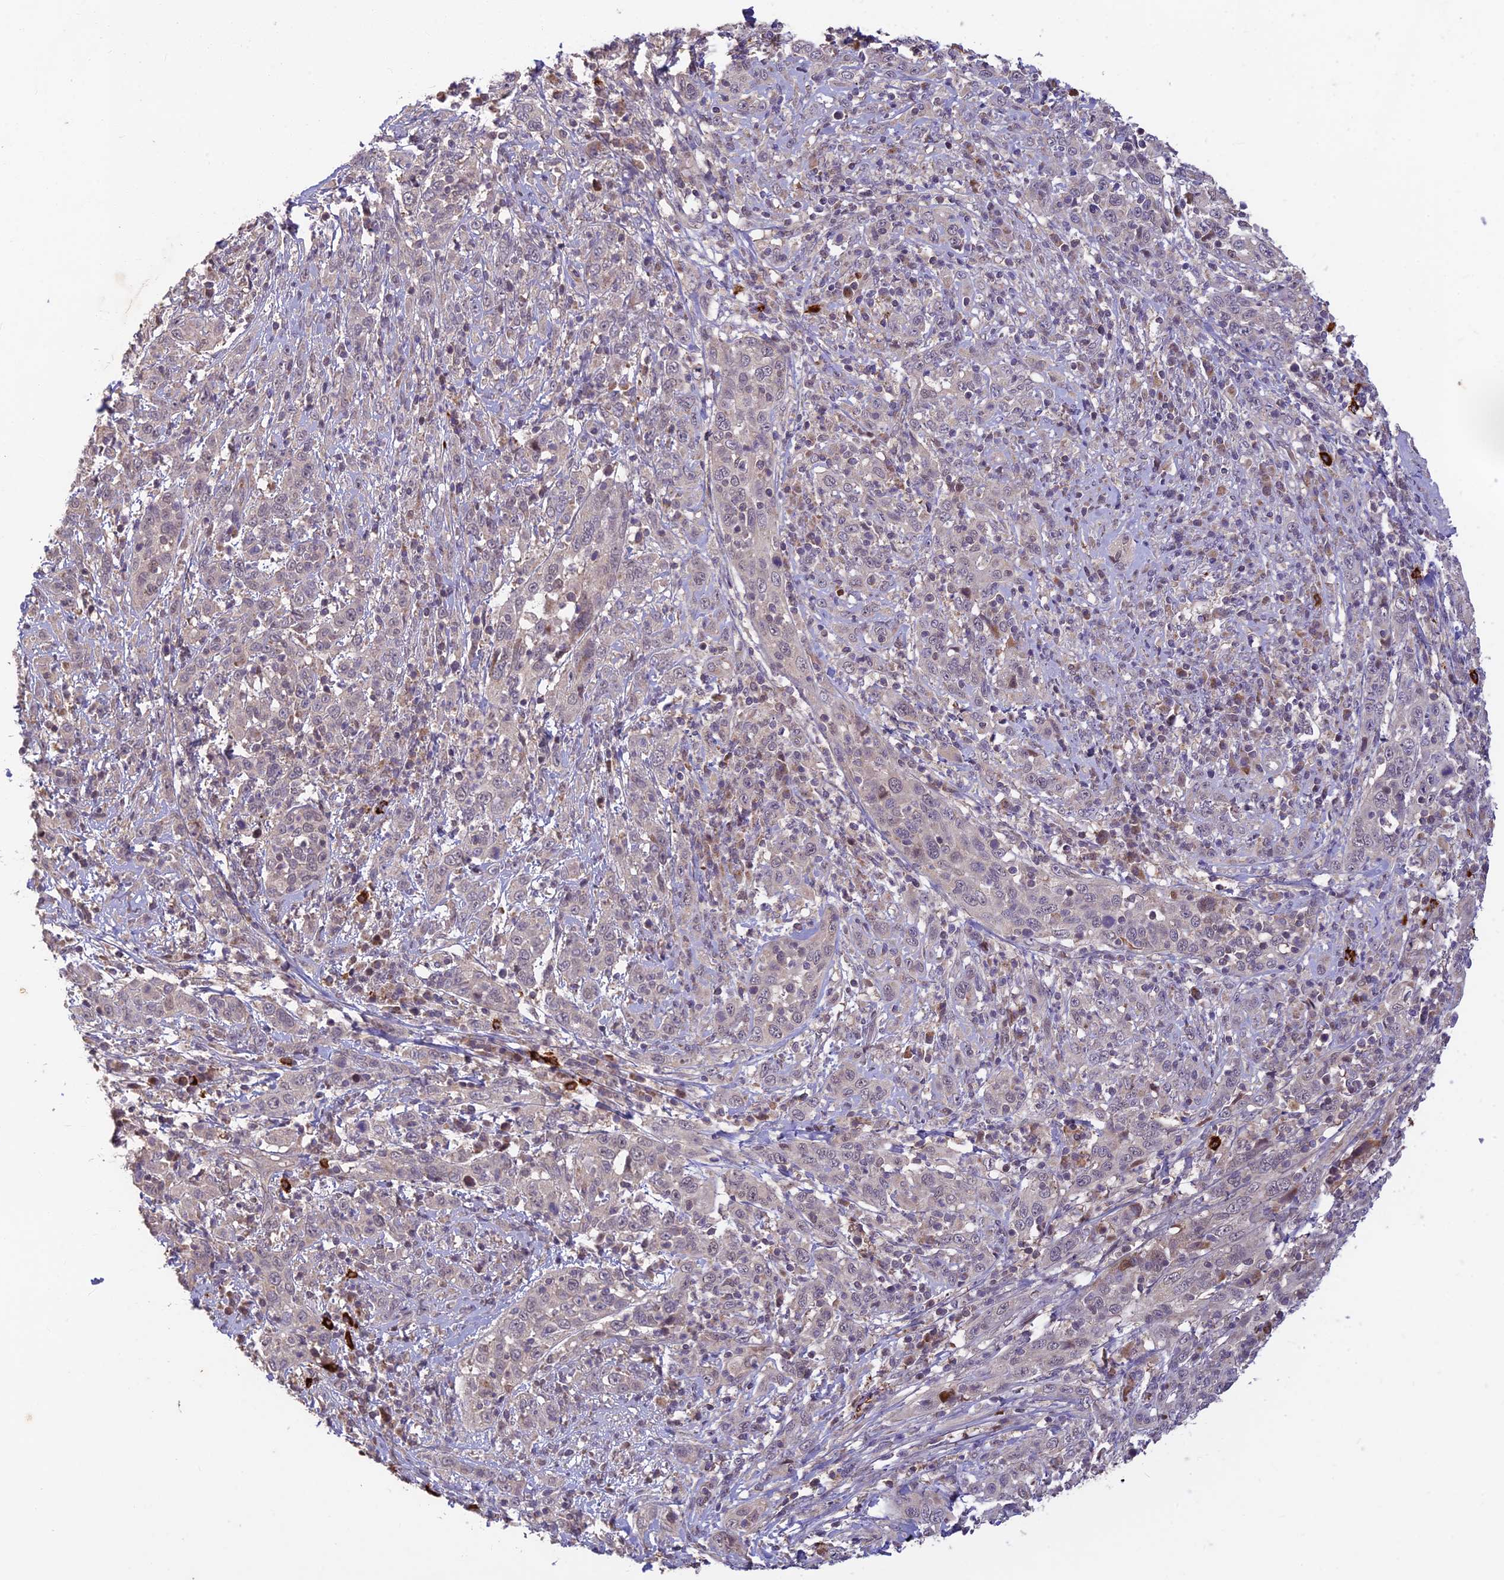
{"staining": {"intensity": "negative", "quantity": "none", "location": "none"}, "tissue": "cervical cancer", "cell_type": "Tumor cells", "image_type": "cancer", "snomed": [{"axis": "morphology", "description": "Squamous cell carcinoma, NOS"}, {"axis": "topography", "description": "Cervix"}], "caption": "DAB immunohistochemical staining of human cervical squamous cell carcinoma displays no significant positivity in tumor cells. The staining is performed using DAB brown chromogen with nuclei counter-stained in using hematoxylin.", "gene": "ASPDH", "patient": {"sex": "female", "age": 46}}